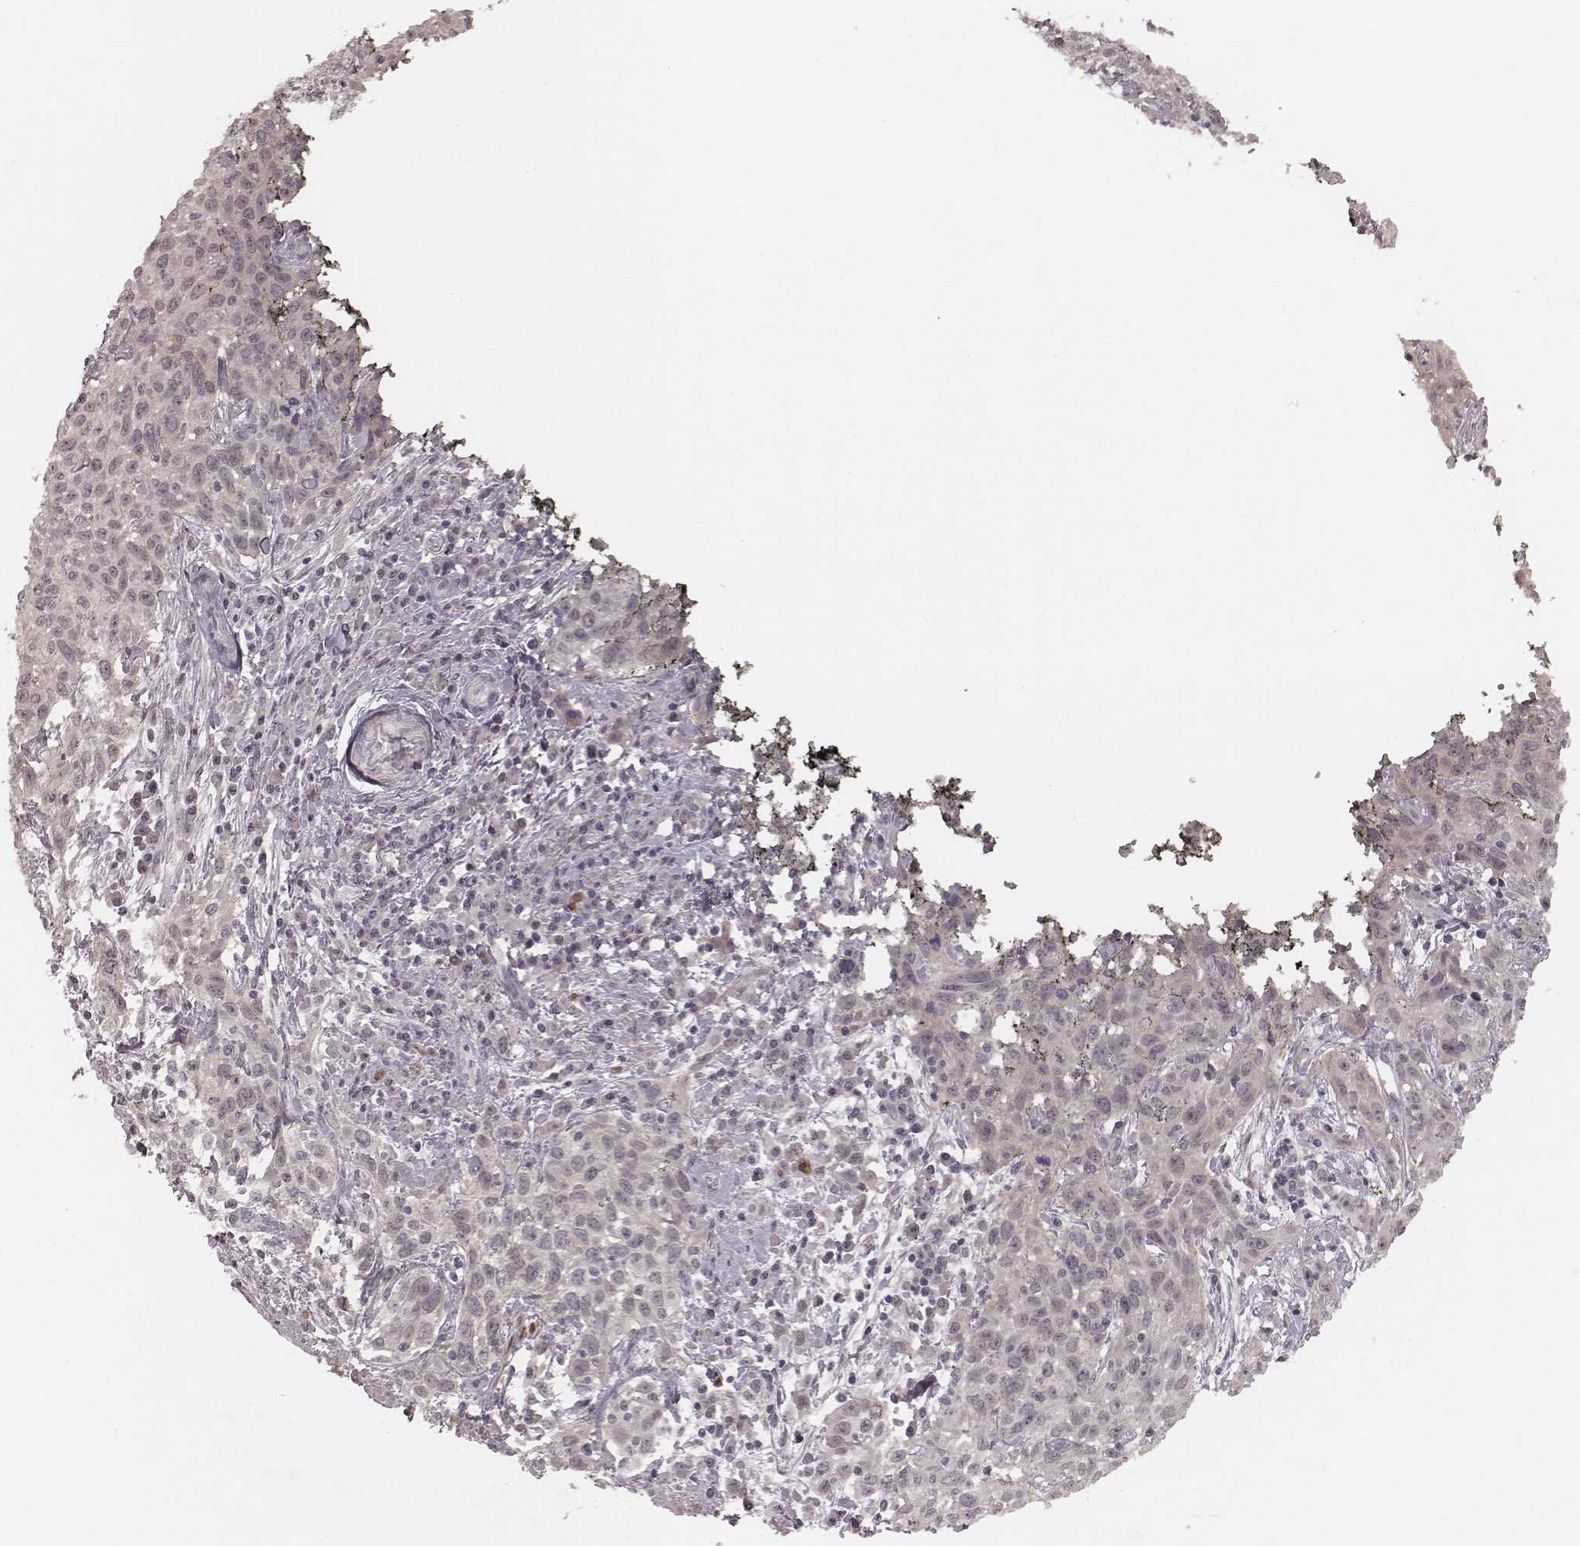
{"staining": {"intensity": "negative", "quantity": "none", "location": "none"}, "tissue": "cervical cancer", "cell_type": "Tumor cells", "image_type": "cancer", "snomed": [{"axis": "morphology", "description": "Squamous cell carcinoma, NOS"}, {"axis": "topography", "description": "Cervix"}], "caption": "This is an immunohistochemistry micrograph of cervical cancer. There is no expression in tumor cells.", "gene": "FAM13B", "patient": {"sex": "female", "age": 38}}